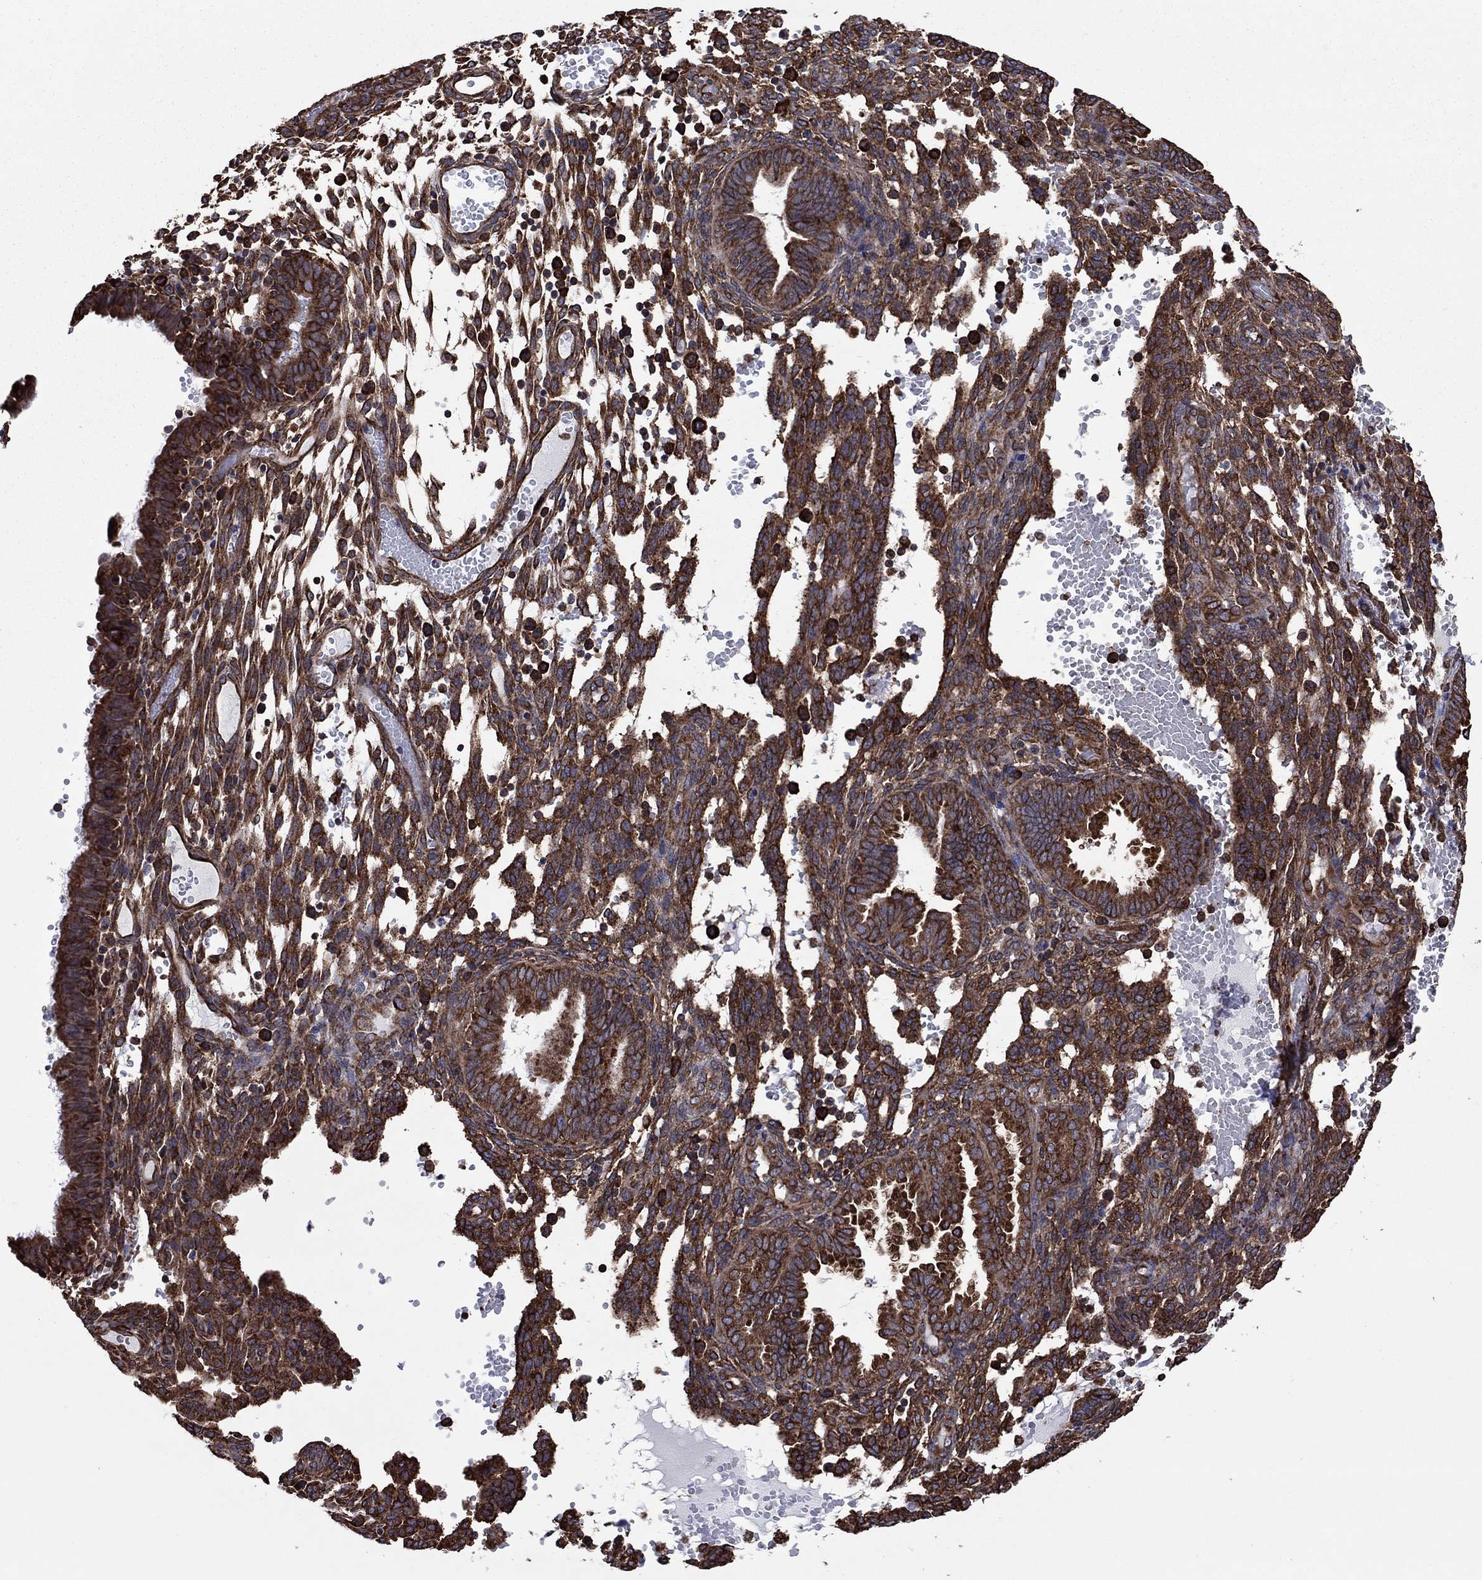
{"staining": {"intensity": "strong", "quantity": ">75%", "location": "cytoplasmic/membranous"}, "tissue": "endometrium", "cell_type": "Cells in endometrial stroma", "image_type": "normal", "snomed": [{"axis": "morphology", "description": "Normal tissue, NOS"}, {"axis": "topography", "description": "Endometrium"}], "caption": "Immunohistochemical staining of normal endometrium reveals strong cytoplasmic/membranous protein staining in approximately >75% of cells in endometrial stroma.", "gene": "YBX1", "patient": {"sex": "female", "age": 42}}